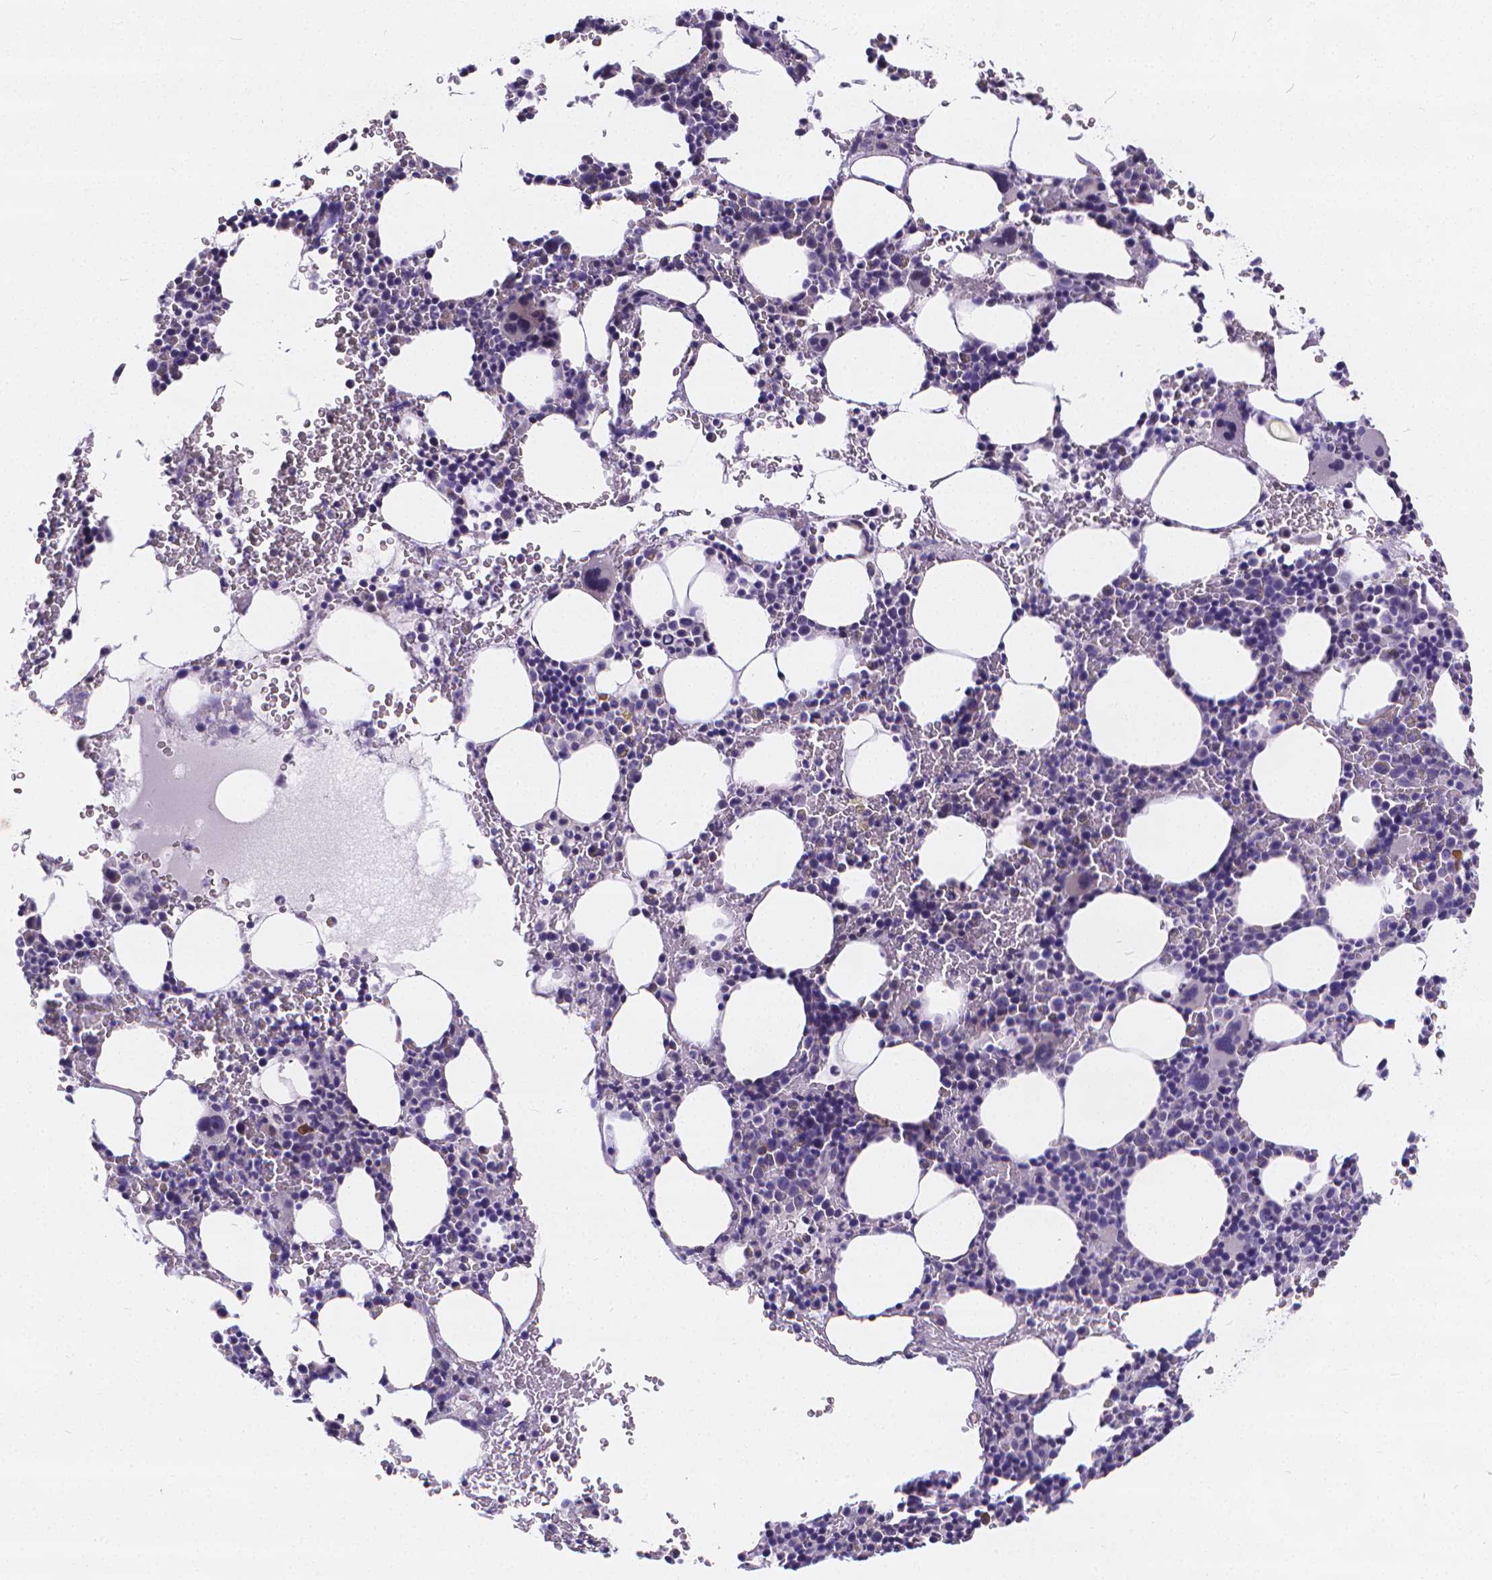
{"staining": {"intensity": "negative", "quantity": "none", "location": "none"}, "tissue": "bone marrow", "cell_type": "Hematopoietic cells", "image_type": "normal", "snomed": [{"axis": "morphology", "description": "Normal tissue, NOS"}, {"axis": "topography", "description": "Bone marrow"}], "caption": "Image shows no protein positivity in hematopoietic cells of benign bone marrow. The staining was performed using DAB to visualize the protein expression in brown, while the nuclei were stained in blue with hematoxylin (Magnification: 20x).", "gene": "GLRB", "patient": {"sex": "male", "age": 82}}